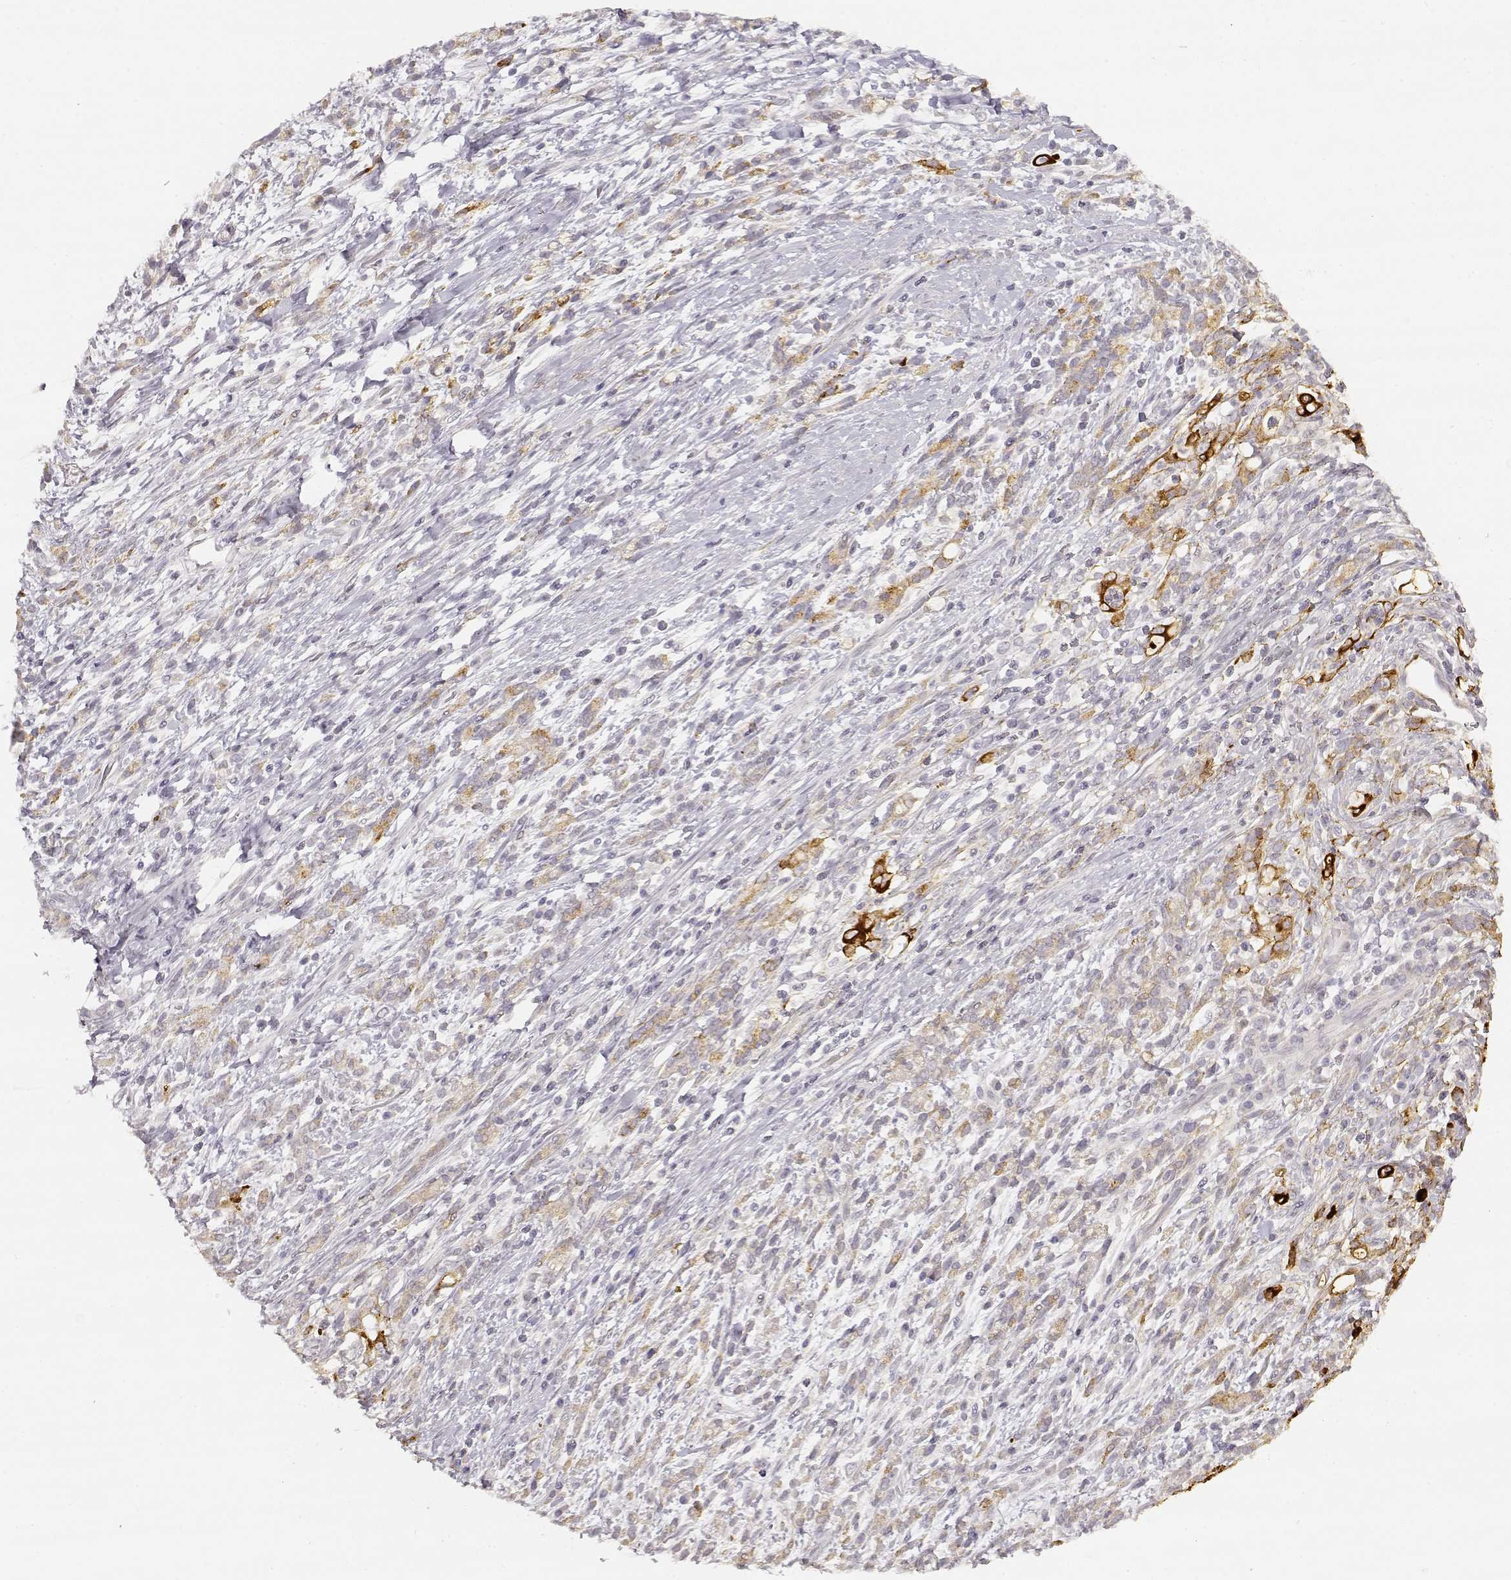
{"staining": {"intensity": "strong", "quantity": "<25%", "location": "cytoplasmic/membranous"}, "tissue": "stomach cancer", "cell_type": "Tumor cells", "image_type": "cancer", "snomed": [{"axis": "morphology", "description": "Adenocarcinoma, NOS"}, {"axis": "topography", "description": "Stomach"}], "caption": "Immunohistochemistry micrograph of neoplastic tissue: stomach adenocarcinoma stained using immunohistochemistry (IHC) demonstrates medium levels of strong protein expression localized specifically in the cytoplasmic/membranous of tumor cells, appearing as a cytoplasmic/membranous brown color.", "gene": "LAMC2", "patient": {"sex": "female", "age": 57}}